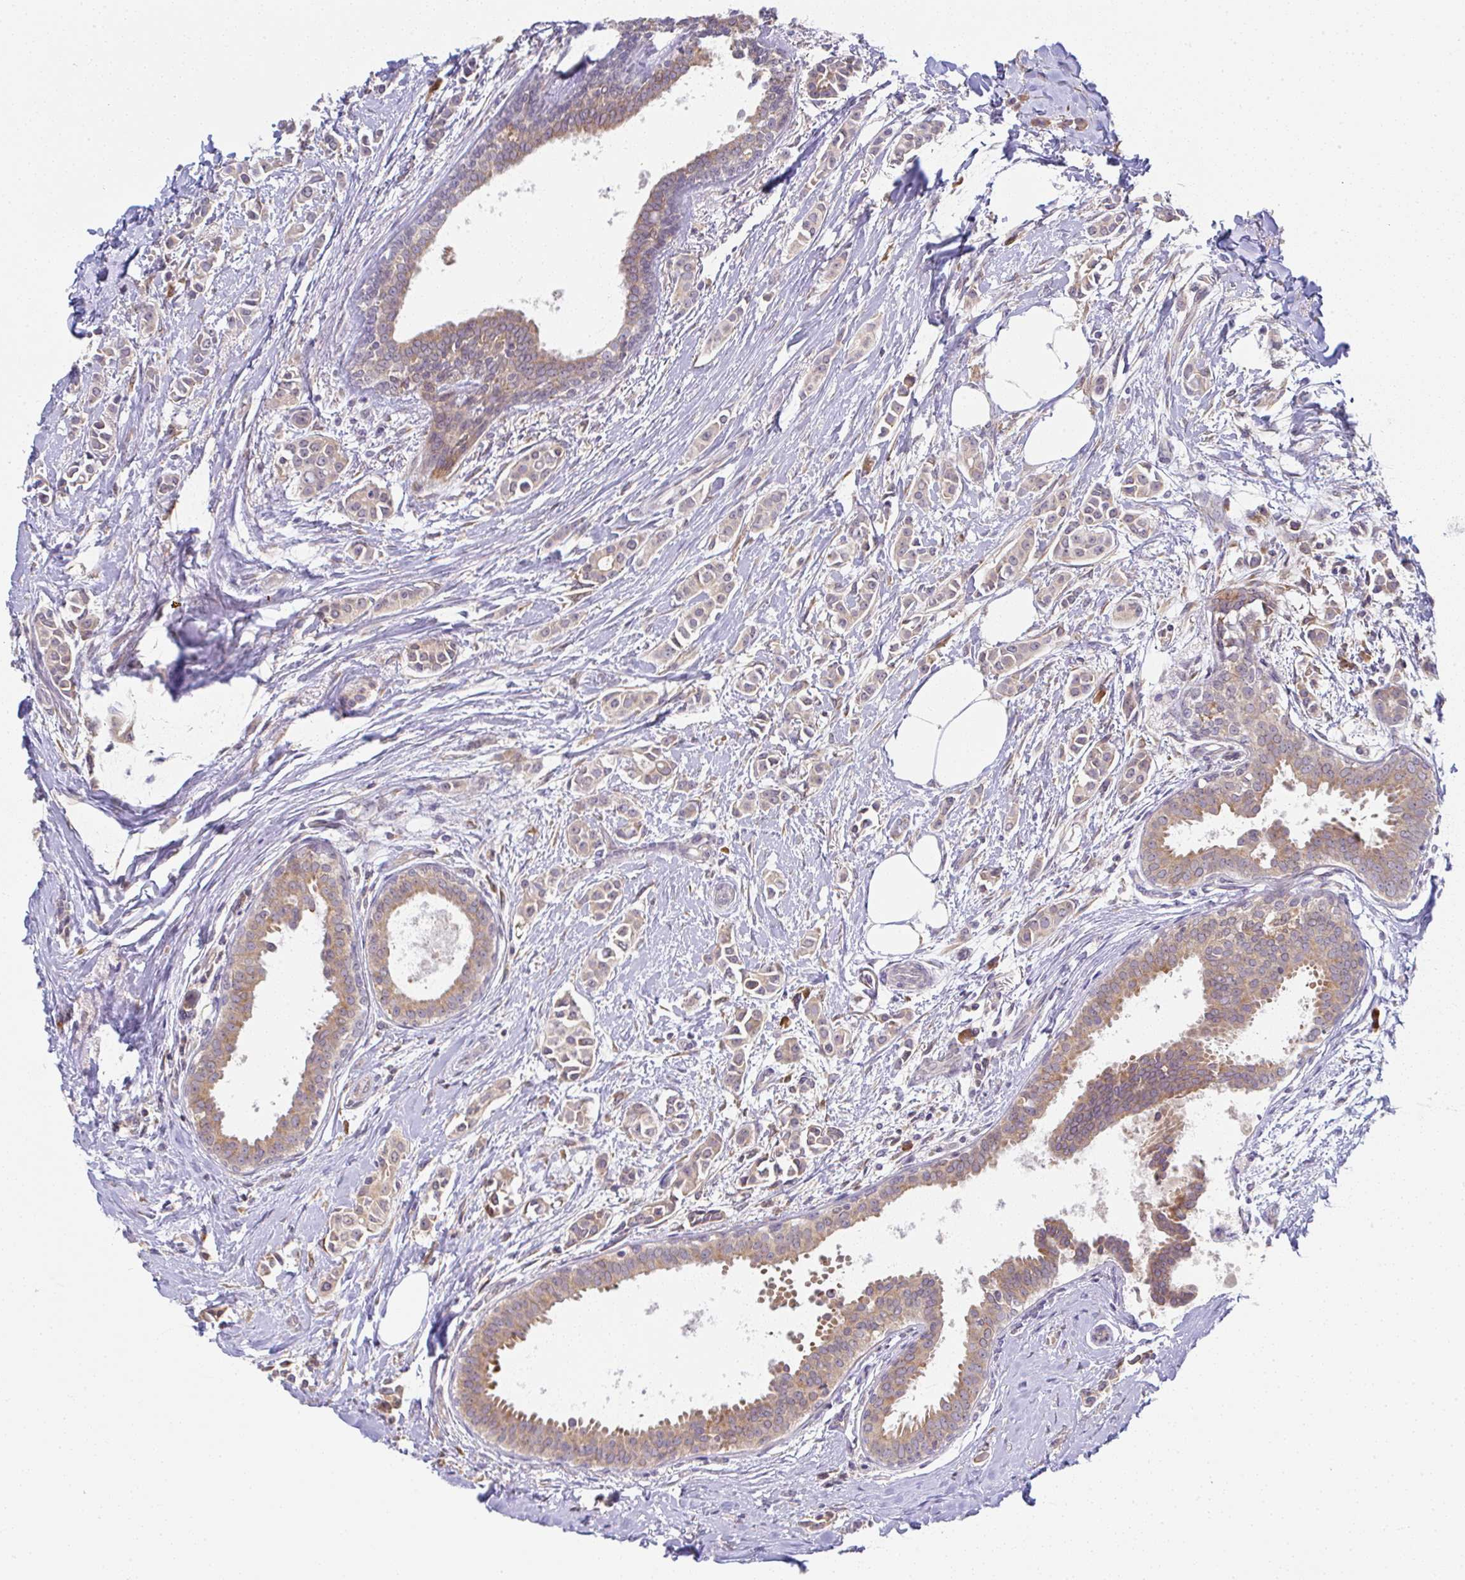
{"staining": {"intensity": "weak", "quantity": ">75%", "location": "cytoplasmic/membranous"}, "tissue": "breast cancer", "cell_type": "Tumor cells", "image_type": "cancer", "snomed": [{"axis": "morphology", "description": "Duct carcinoma"}, {"axis": "topography", "description": "Breast"}], "caption": "DAB (3,3'-diaminobenzidine) immunohistochemical staining of infiltrating ductal carcinoma (breast) displays weak cytoplasmic/membranous protein staining in approximately >75% of tumor cells. Using DAB (brown) and hematoxylin (blue) stains, captured at high magnification using brightfield microscopy.", "gene": "DERL2", "patient": {"sex": "female", "age": 64}}